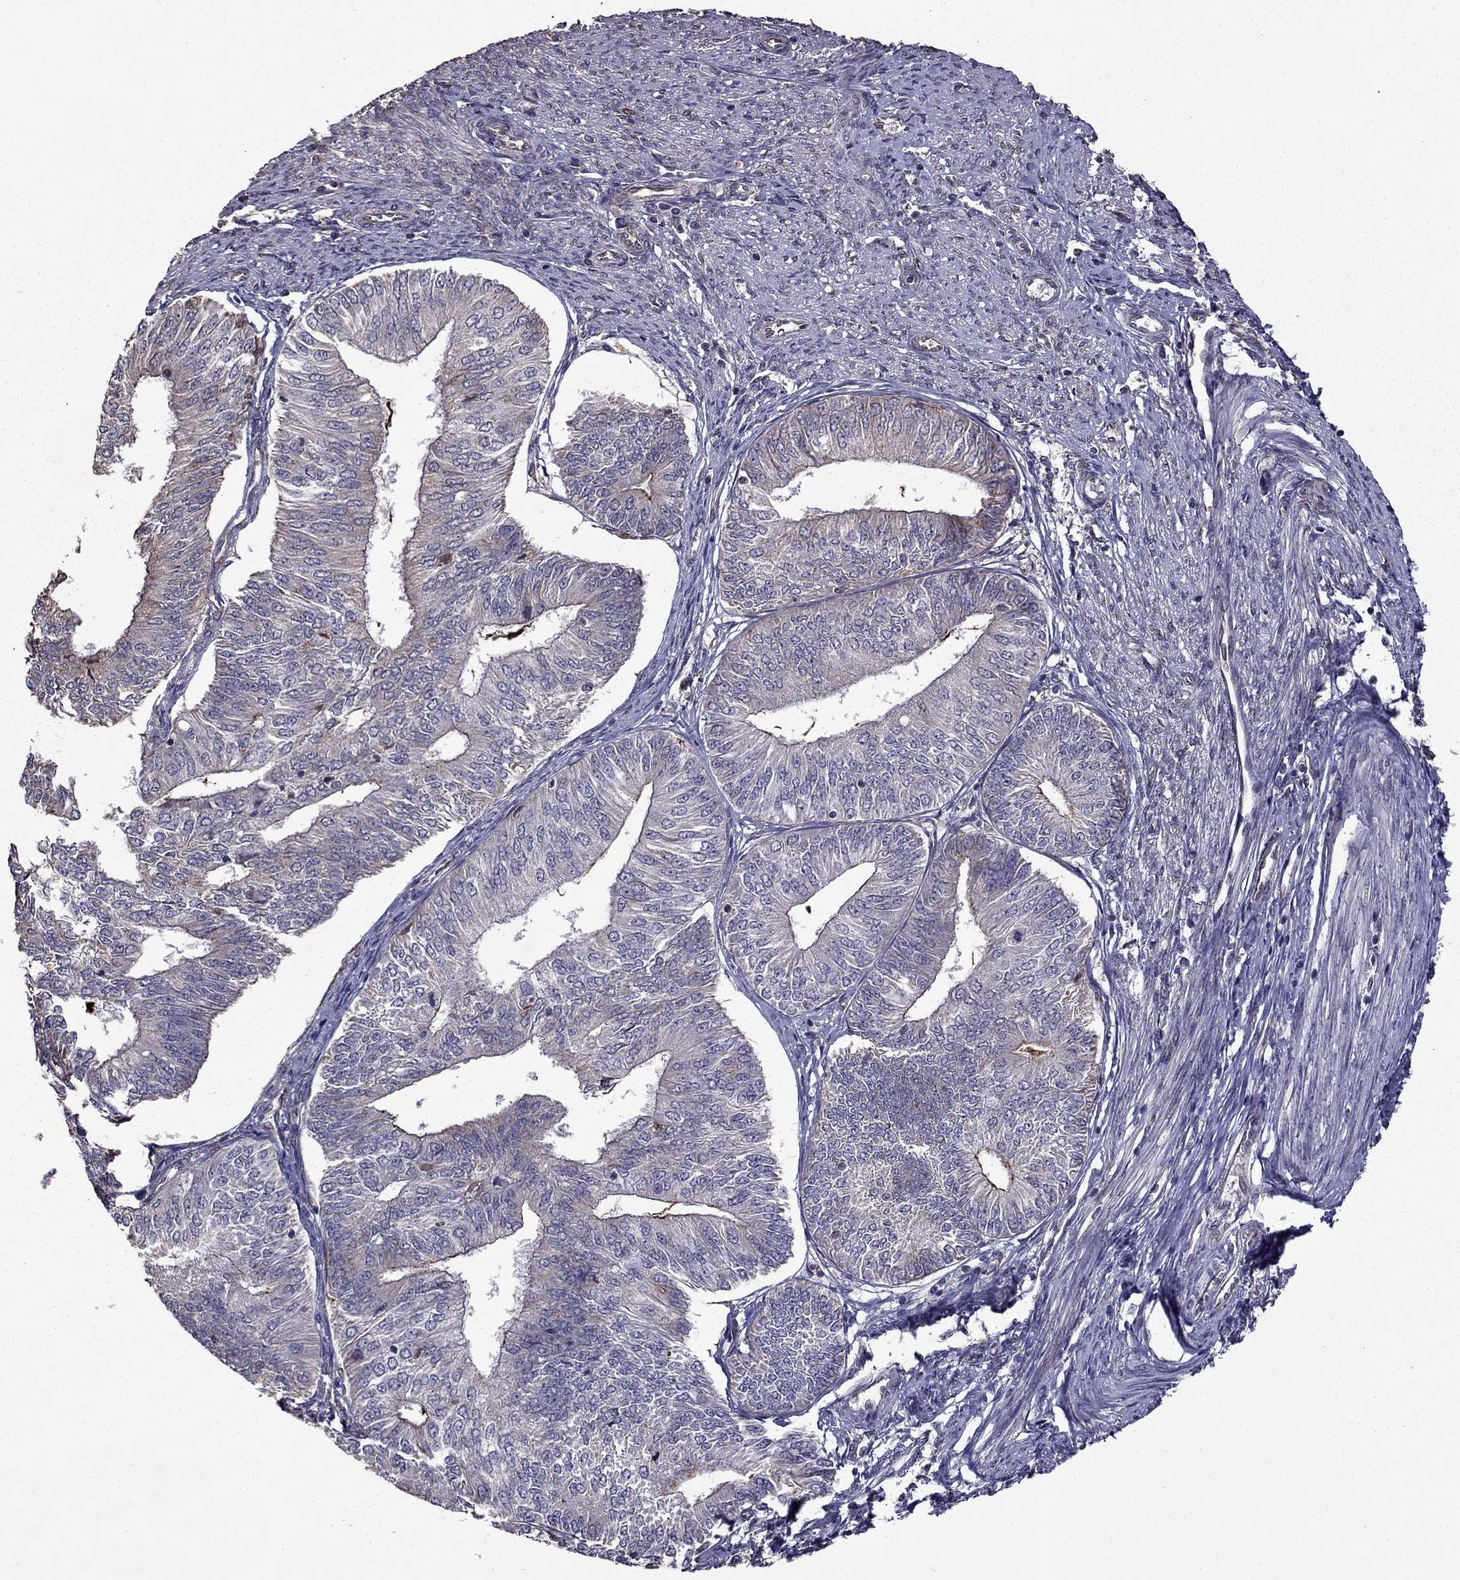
{"staining": {"intensity": "negative", "quantity": "none", "location": "none"}, "tissue": "endometrial cancer", "cell_type": "Tumor cells", "image_type": "cancer", "snomed": [{"axis": "morphology", "description": "Adenocarcinoma, NOS"}, {"axis": "topography", "description": "Endometrium"}], "caption": "This is an IHC micrograph of endometrial cancer. There is no expression in tumor cells.", "gene": "IKBIP", "patient": {"sex": "female", "age": 58}}